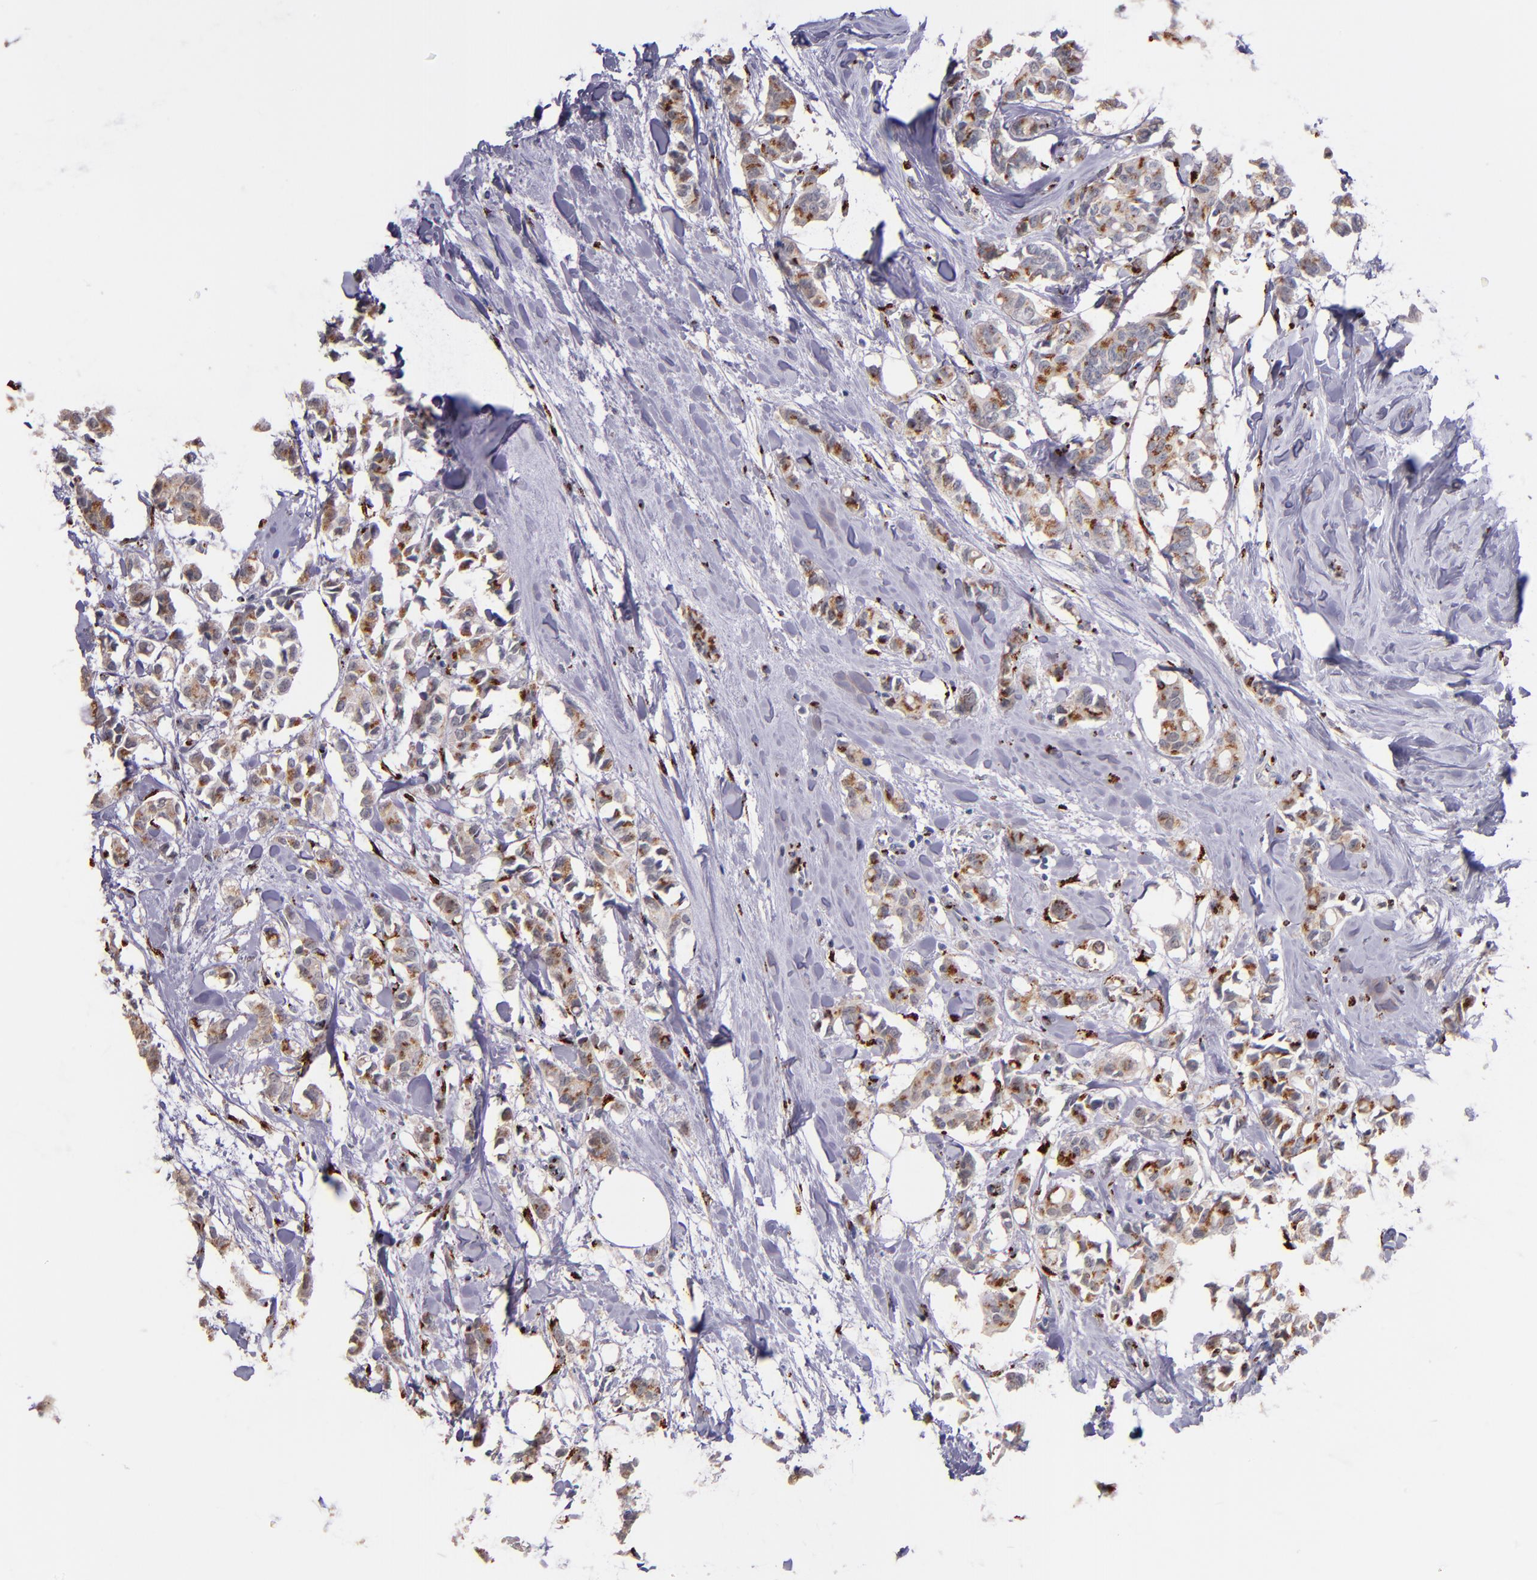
{"staining": {"intensity": "moderate", "quantity": ">75%", "location": "cytoplasmic/membranous"}, "tissue": "breast cancer", "cell_type": "Tumor cells", "image_type": "cancer", "snomed": [{"axis": "morphology", "description": "Duct carcinoma"}, {"axis": "topography", "description": "Breast"}], "caption": "DAB immunohistochemical staining of human breast cancer demonstrates moderate cytoplasmic/membranous protein expression in about >75% of tumor cells. (brown staining indicates protein expression, while blue staining denotes nuclei).", "gene": "GOLIM4", "patient": {"sex": "female", "age": 84}}